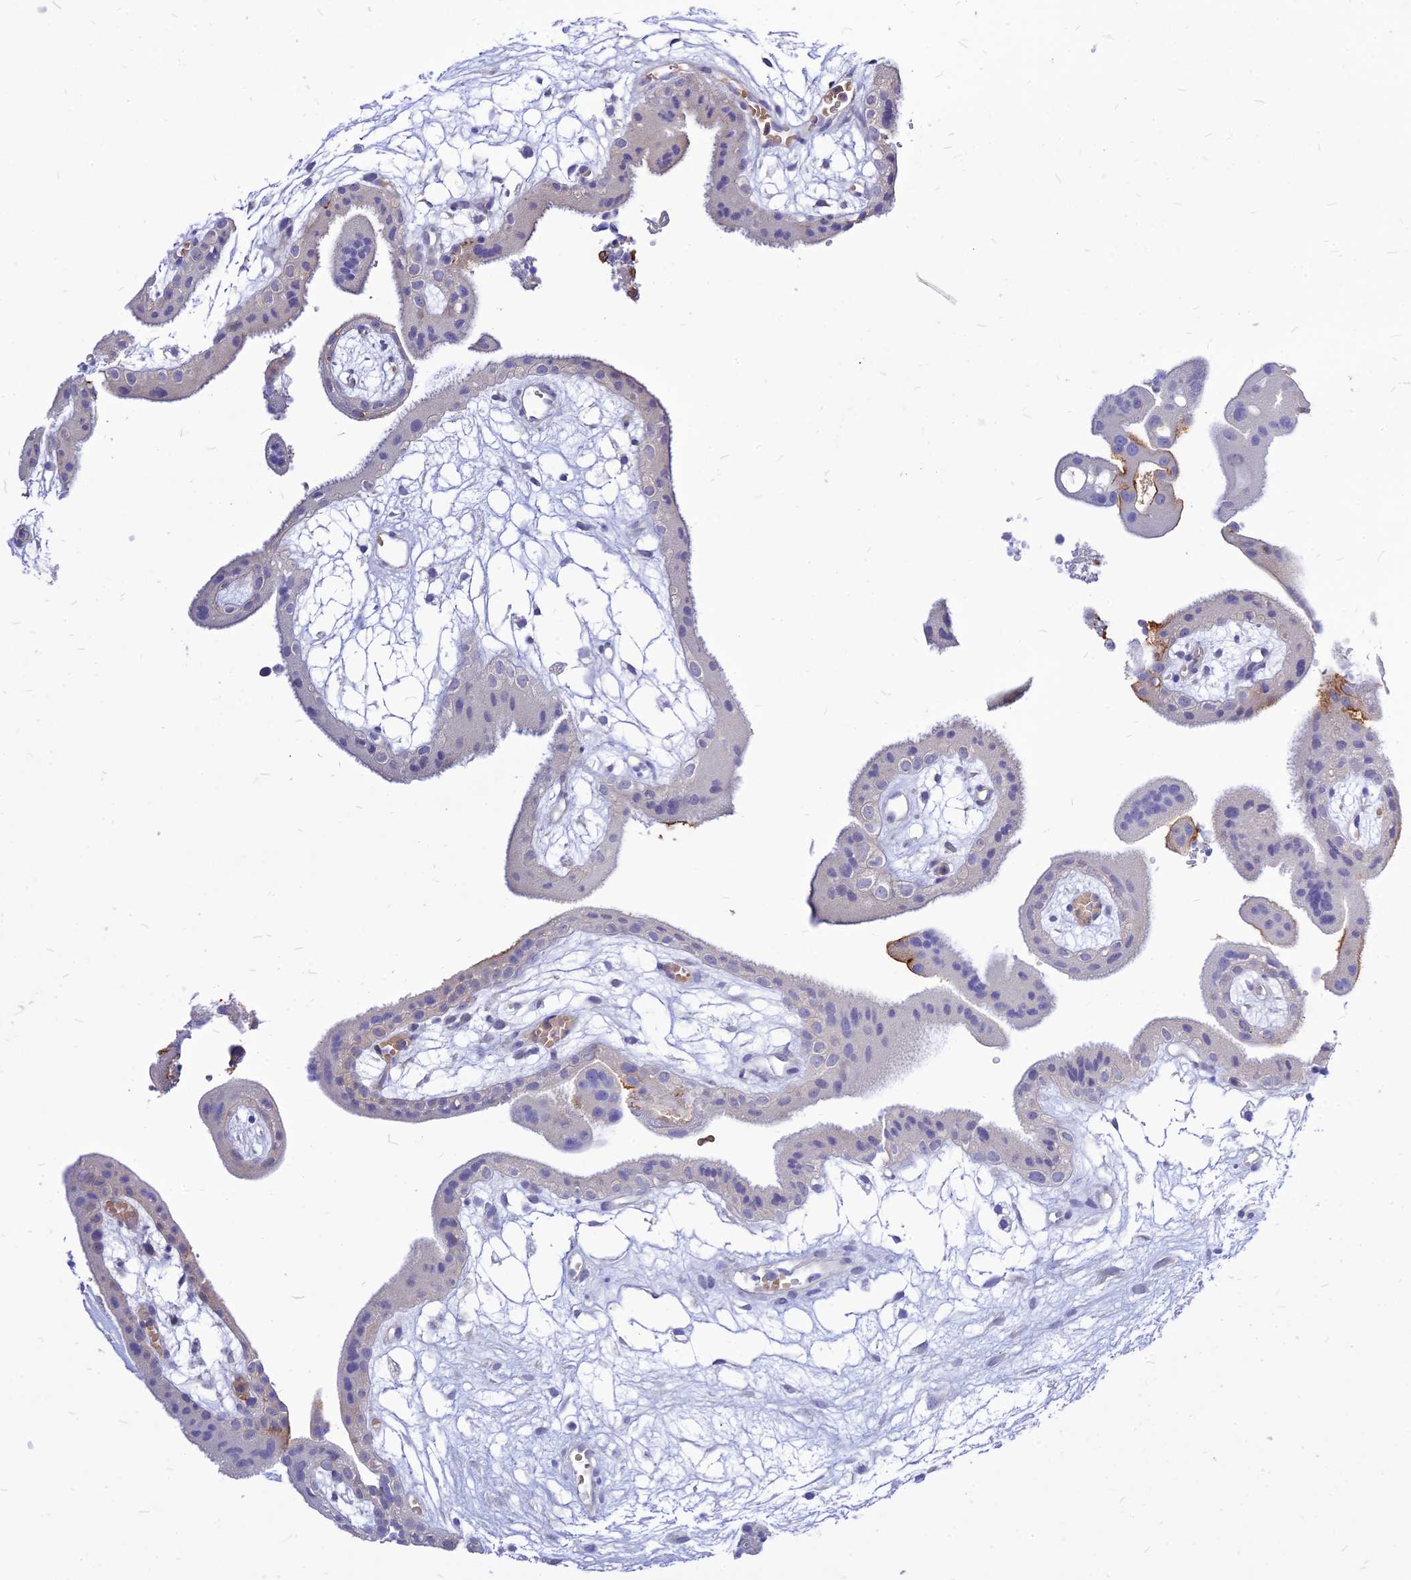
{"staining": {"intensity": "weak", "quantity": "<25%", "location": "cytoplasmic/membranous"}, "tissue": "placenta", "cell_type": "Decidual cells", "image_type": "normal", "snomed": [{"axis": "morphology", "description": "Normal tissue, NOS"}, {"axis": "topography", "description": "Placenta"}], "caption": "An immunohistochemistry image of normal placenta is shown. There is no staining in decidual cells of placenta. (Brightfield microscopy of DAB IHC at high magnification).", "gene": "CZIB", "patient": {"sex": "female", "age": 18}}